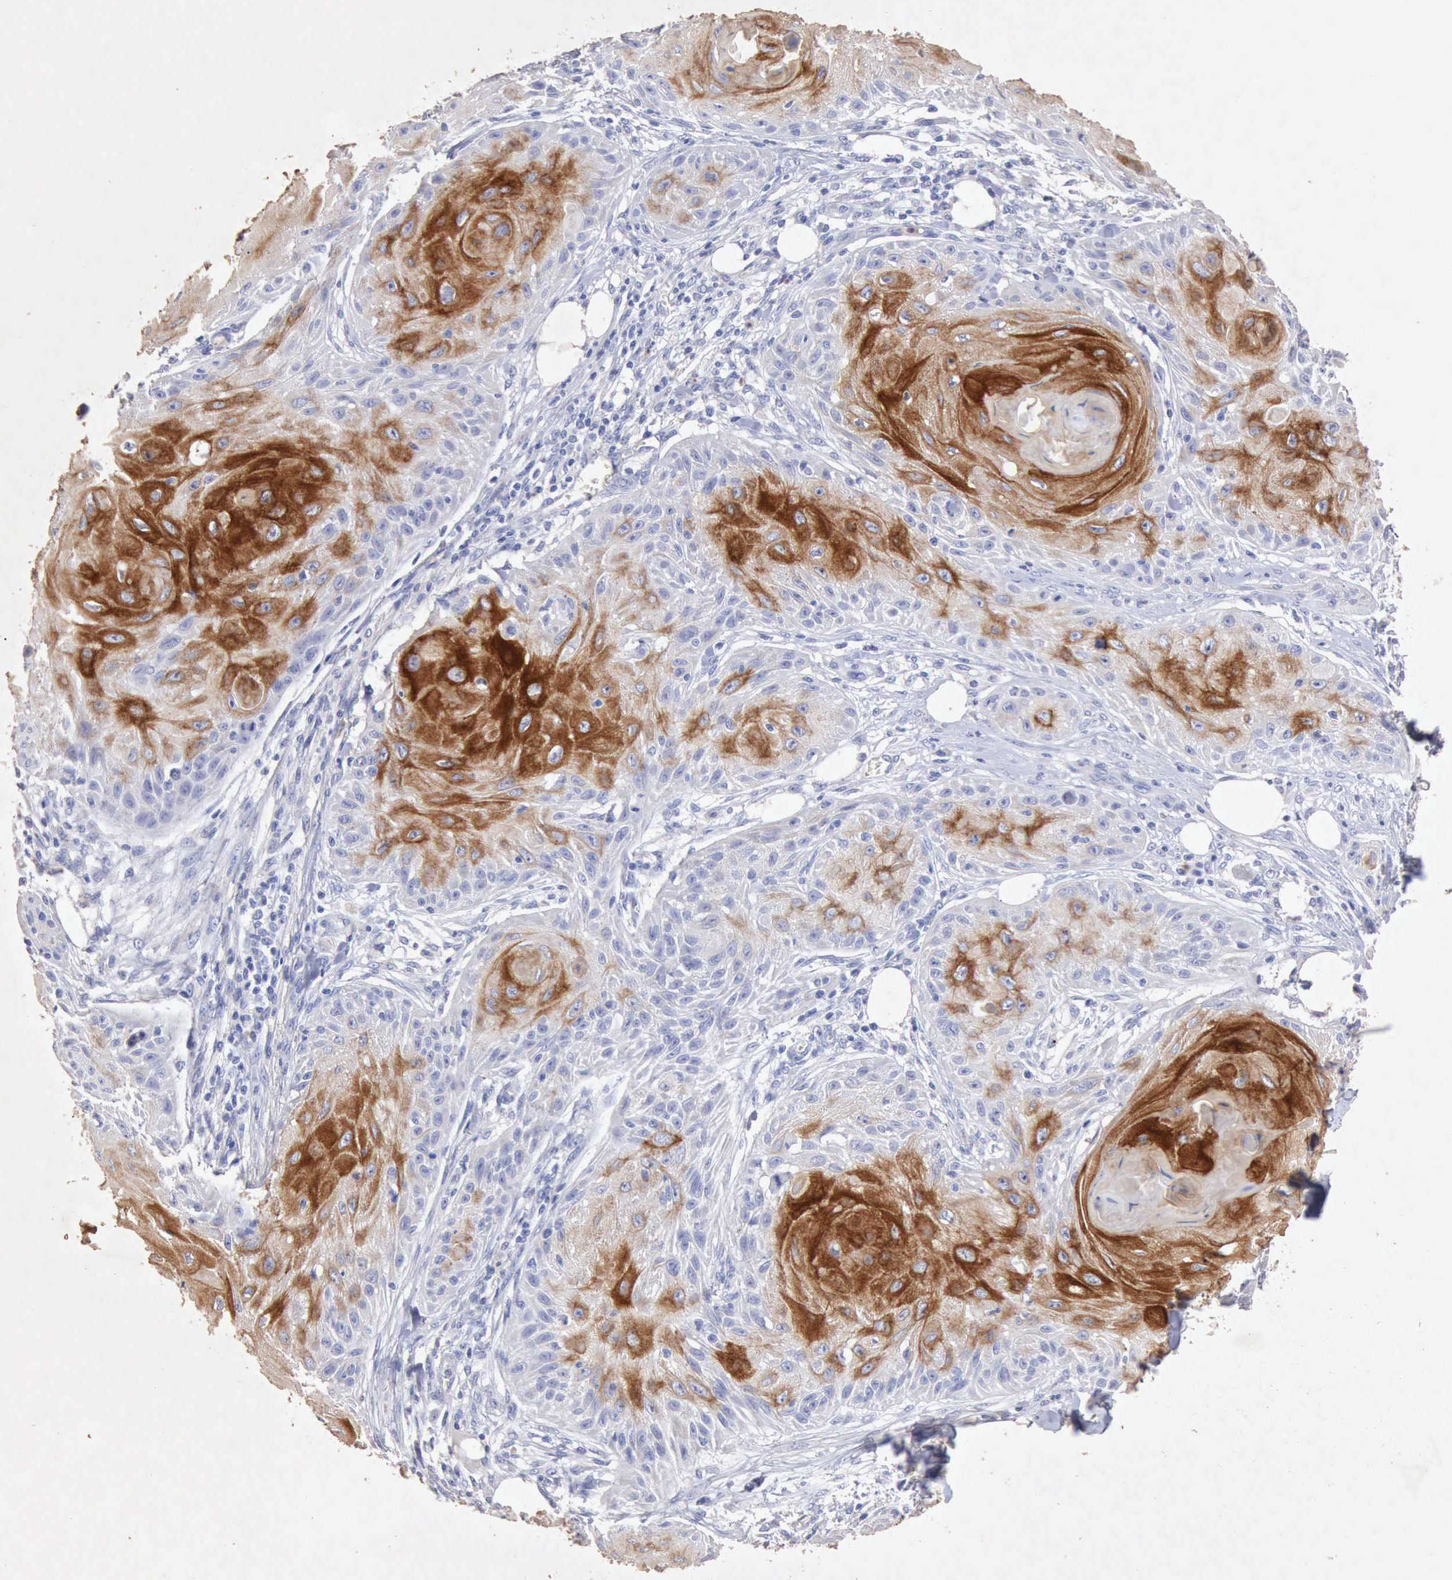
{"staining": {"intensity": "strong", "quantity": "25%-75%", "location": "cytoplasmic/membranous"}, "tissue": "skin cancer", "cell_type": "Tumor cells", "image_type": "cancer", "snomed": [{"axis": "morphology", "description": "Squamous cell carcinoma, NOS"}, {"axis": "topography", "description": "Skin"}], "caption": "High-magnification brightfield microscopy of skin cancer (squamous cell carcinoma) stained with DAB (brown) and counterstained with hematoxylin (blue). tumor cells exhibit strong cytoplasmic/membranous expression is seen in about25%-75% of cells. Using DAB (3,3'-diaminobenzidine) (brown) and hematoxylin (blue) stains, captured at high magnification using brightfield microscopy.", "gene": "KRT6B", "patient": {"sex": "female", "age": 88}}